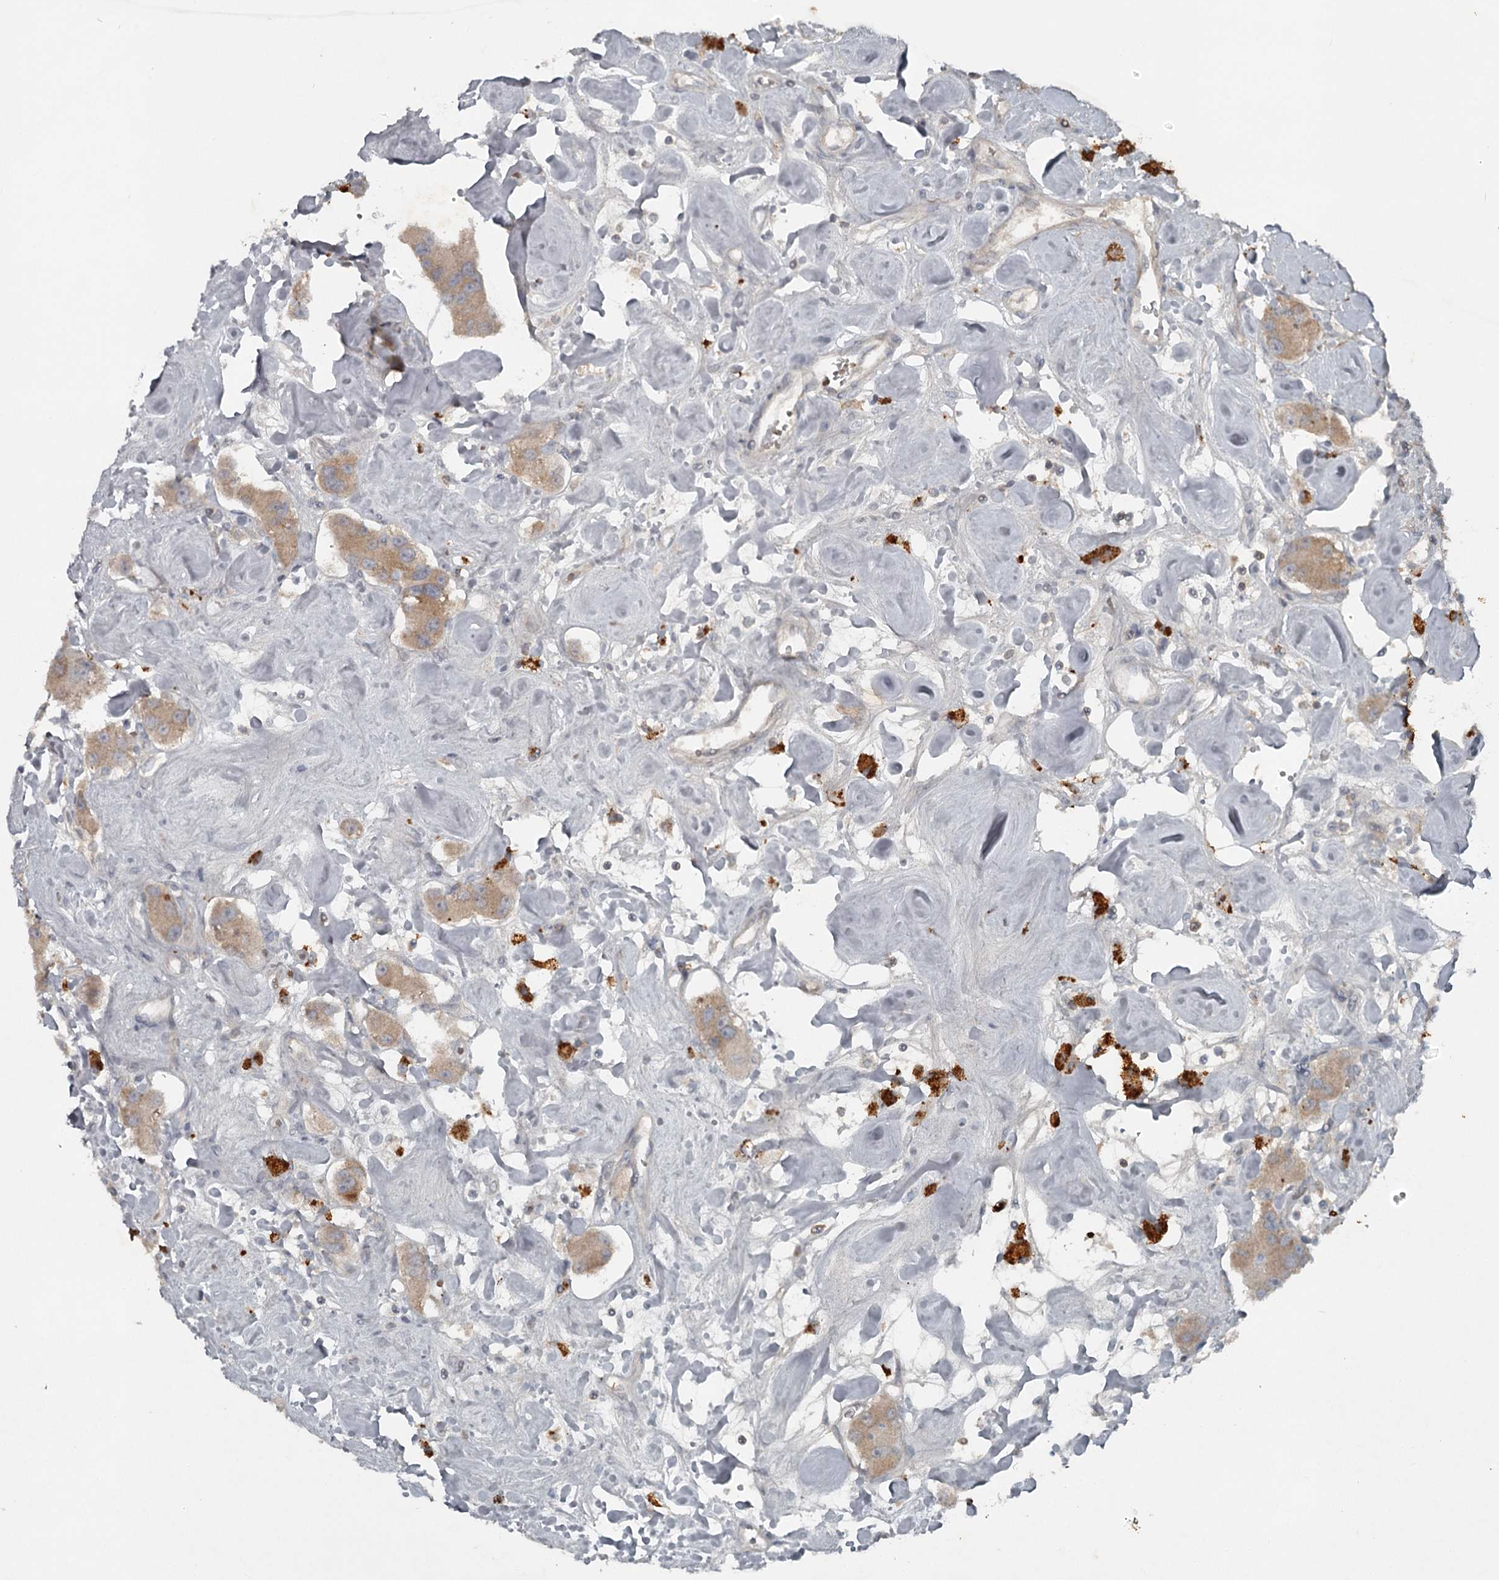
{"staining": {"intensity": "moderate", "quantity": "25%-75%", "location": "cytoplasmic/membranous"}, "tissue": "carcinoid", "cell_type": "Tumor cells", "image_type": "cancer", "snomed": [{"axis": "morphology", "description": "Carcinoid, malignant, NOS"}, {"axis": "topography", "description": "Pancreas"}], "caption": "IHC of carcinoid exhibits medium levels of moderate cytoplasmic/membranous expression in about 25%-75% of tumor cells.", "gene": "SLC39A8", "patient": {"sex": "male", "age": 41}}